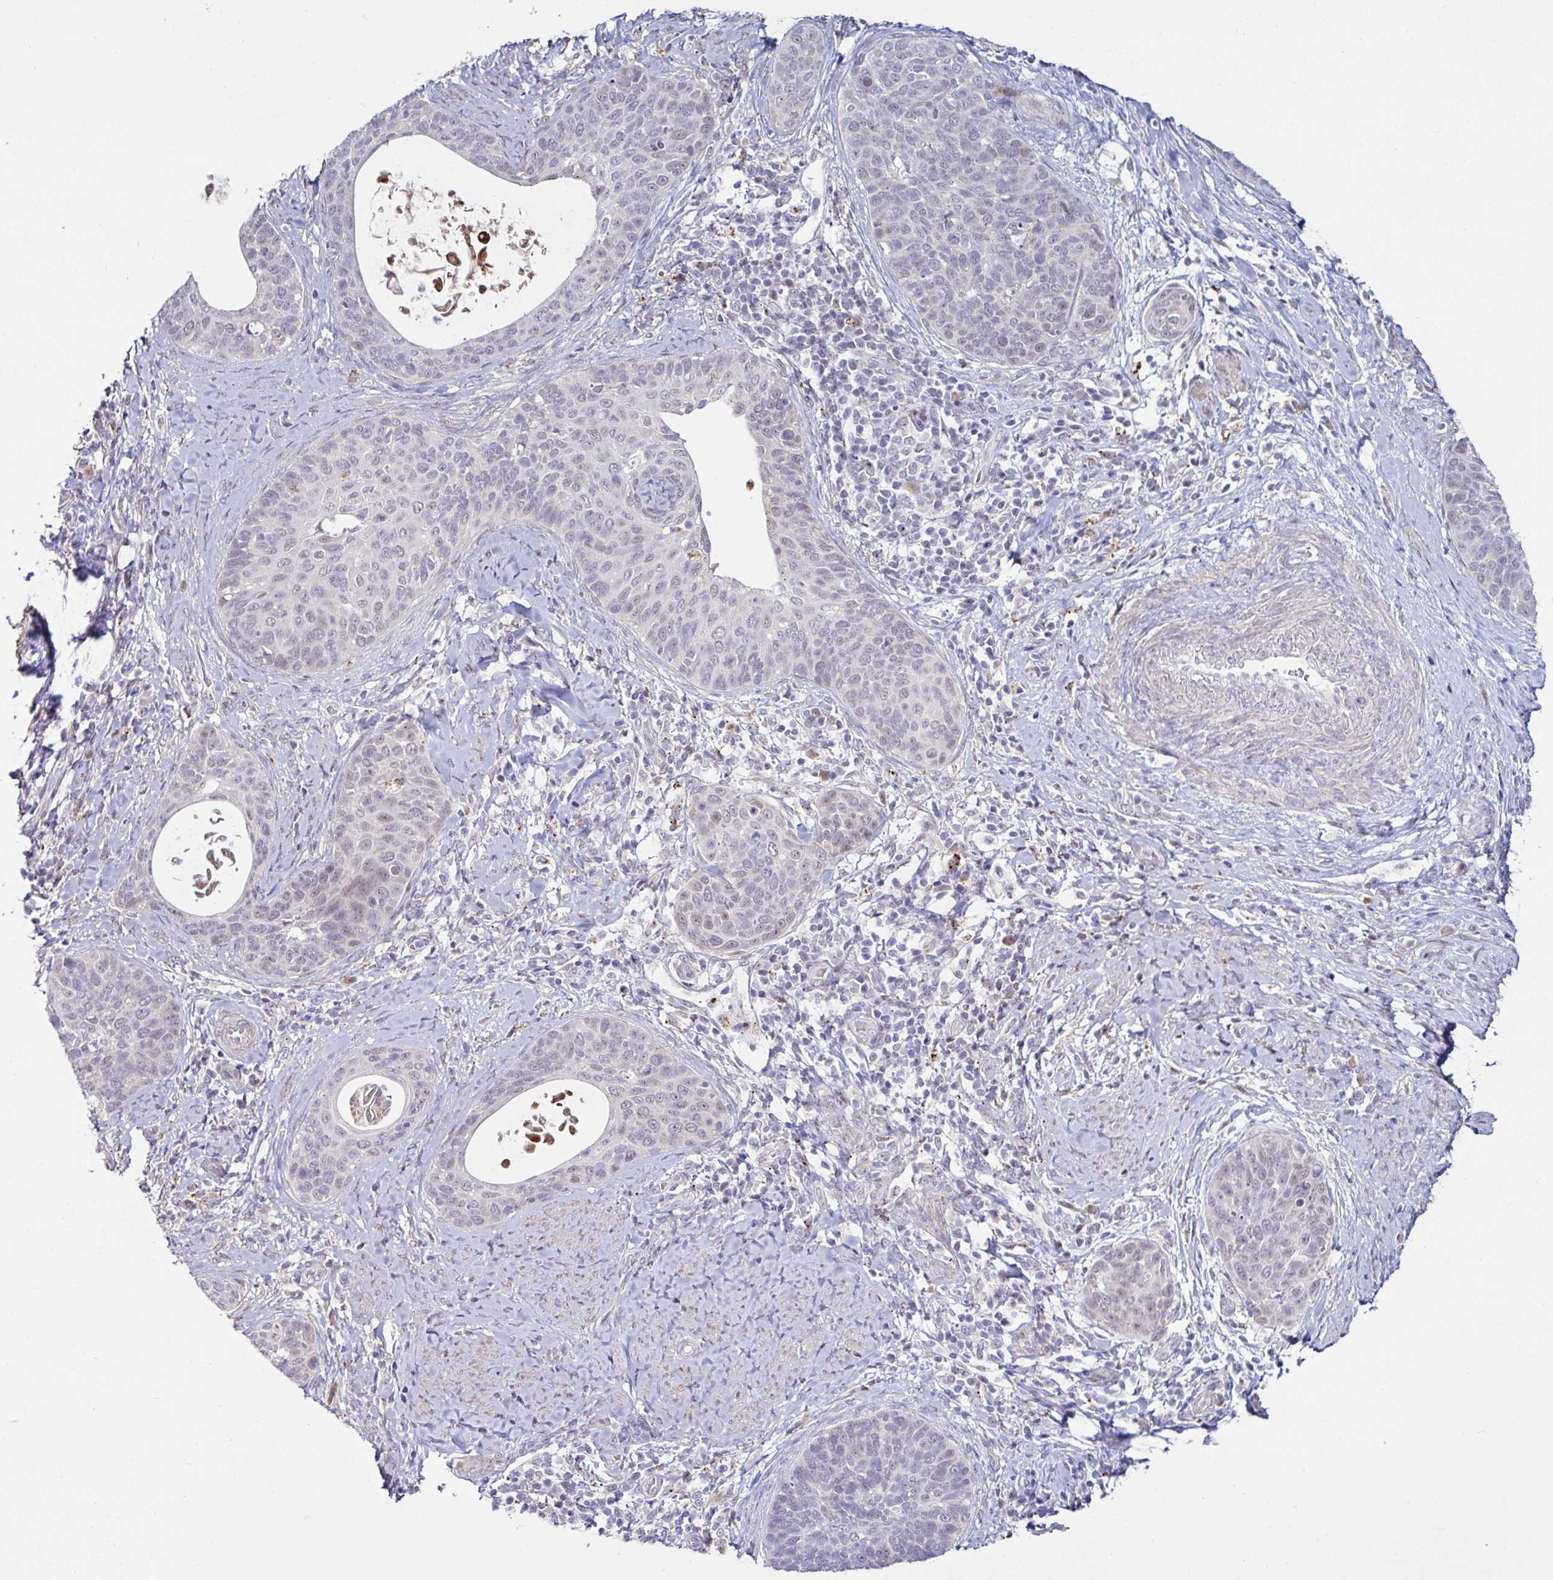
{"staining": {"intensity": "negative", "quantity": "none", "location": "none"}, "tissue": "cervical cancer", "cell_type": "Tumor cells", "image_type": "cancer", "snomed": [{"axis": "morphology", "description": "Squamous cell carcinoma, NOS"}, {"axis": "topography", "description": "Cervix"}], "caption": "A photomicrograph of human cervical cancer is negative for staining in tumor cells.", "gene": "DZIP1", "patient": {"sex": "female", "age": 69}}